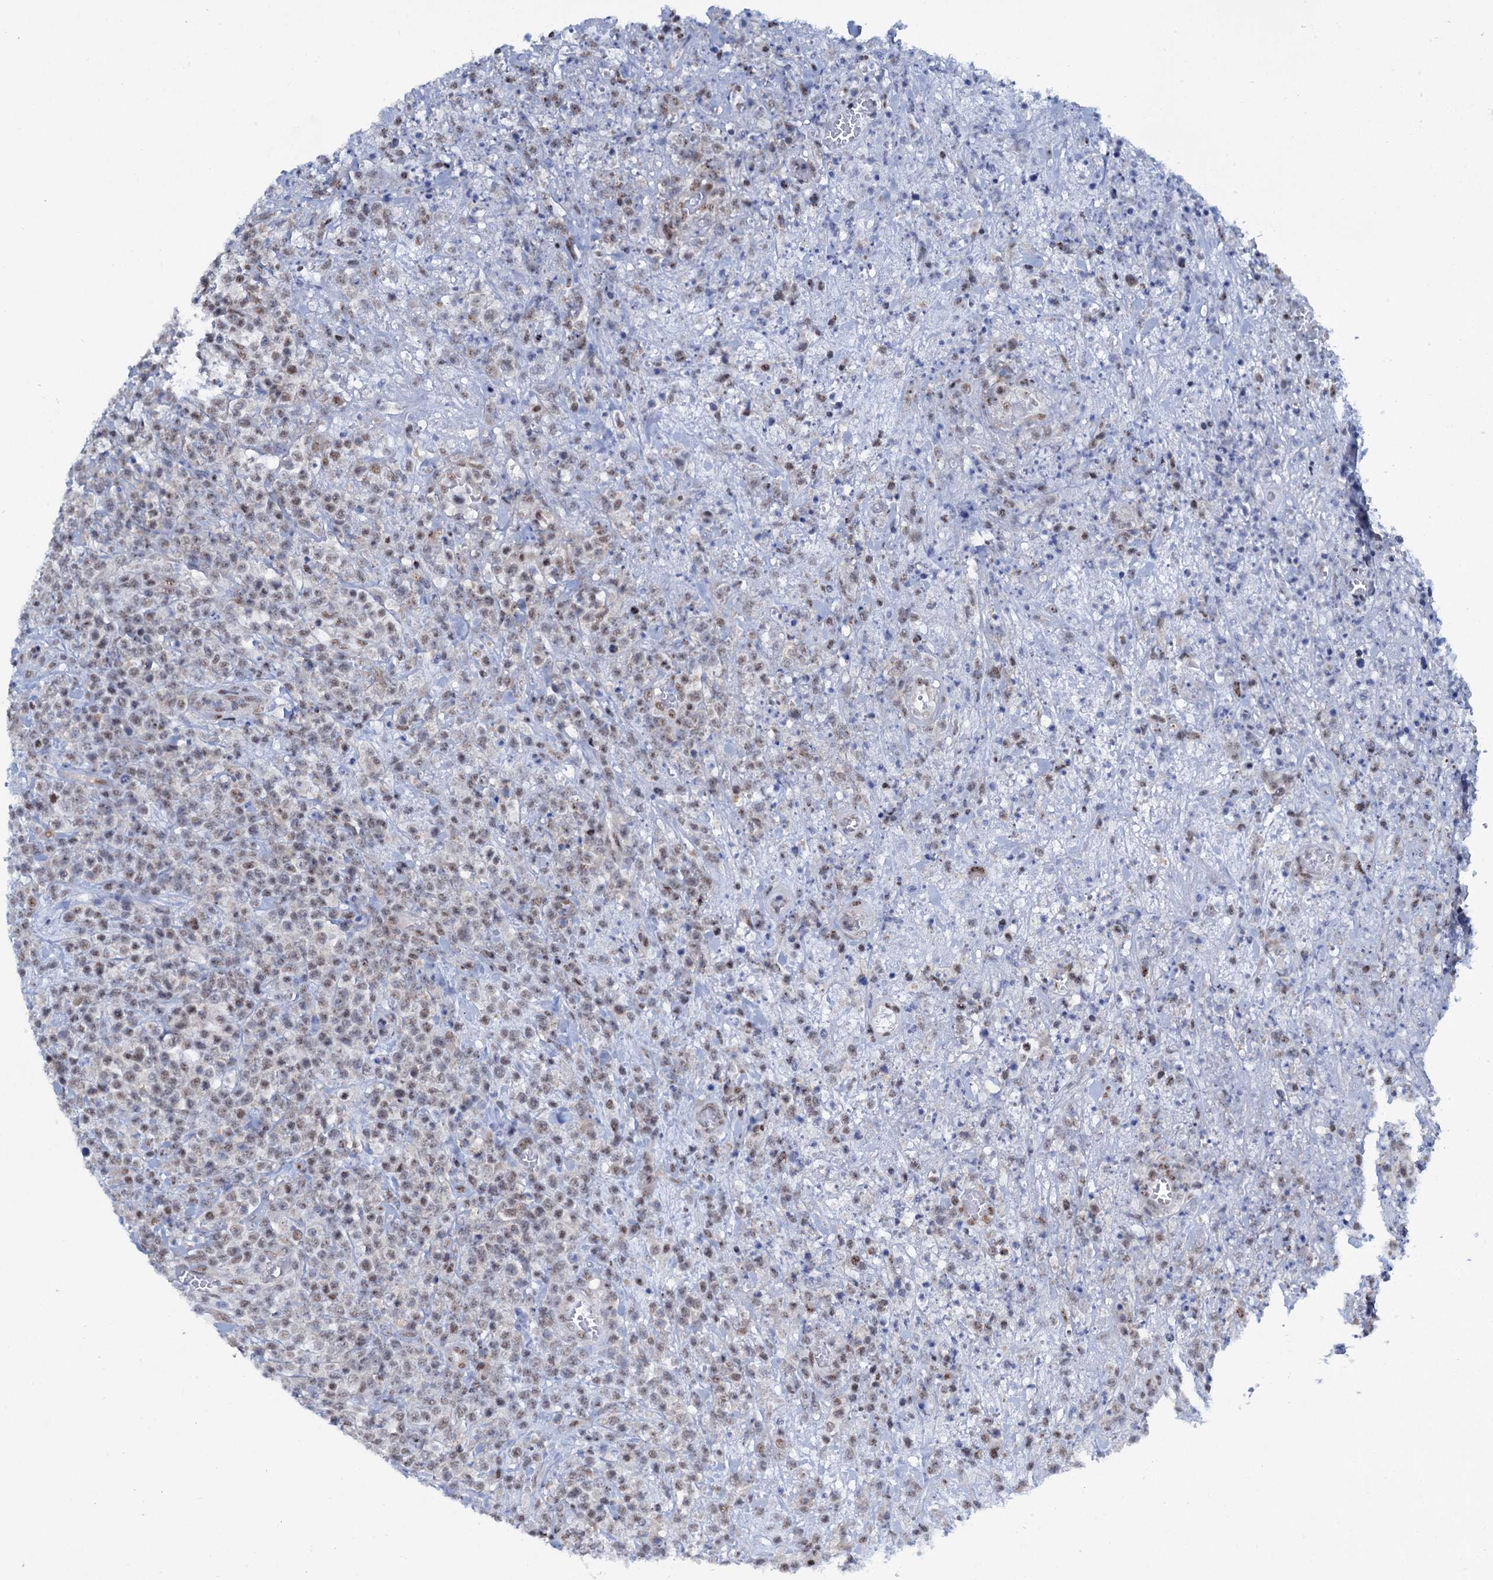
{"staining": {"intensity": "weak", "quantity": "25%-75%", "location": "nuclear"}, "tissue": "lymphoma", "cell_type": "Tumor cells", "image_type": "cancer", "snomed": [{"axis": "morphology", "description": "Malignant lymphoma, non-Hodgkin's type, High grade"}, {"axis": "topography", "description": "Colon"}], "caption": "High-magnification brightfield microscopy of lymphoma stained with DAB (brown) and counterstained with hematoxylin (blue). tumor cells exhibit weak nuclear positivity is seen in about25%-75% of cells.", "gene": "SREK1", "patient": {"sex": "female", "age": 53}}